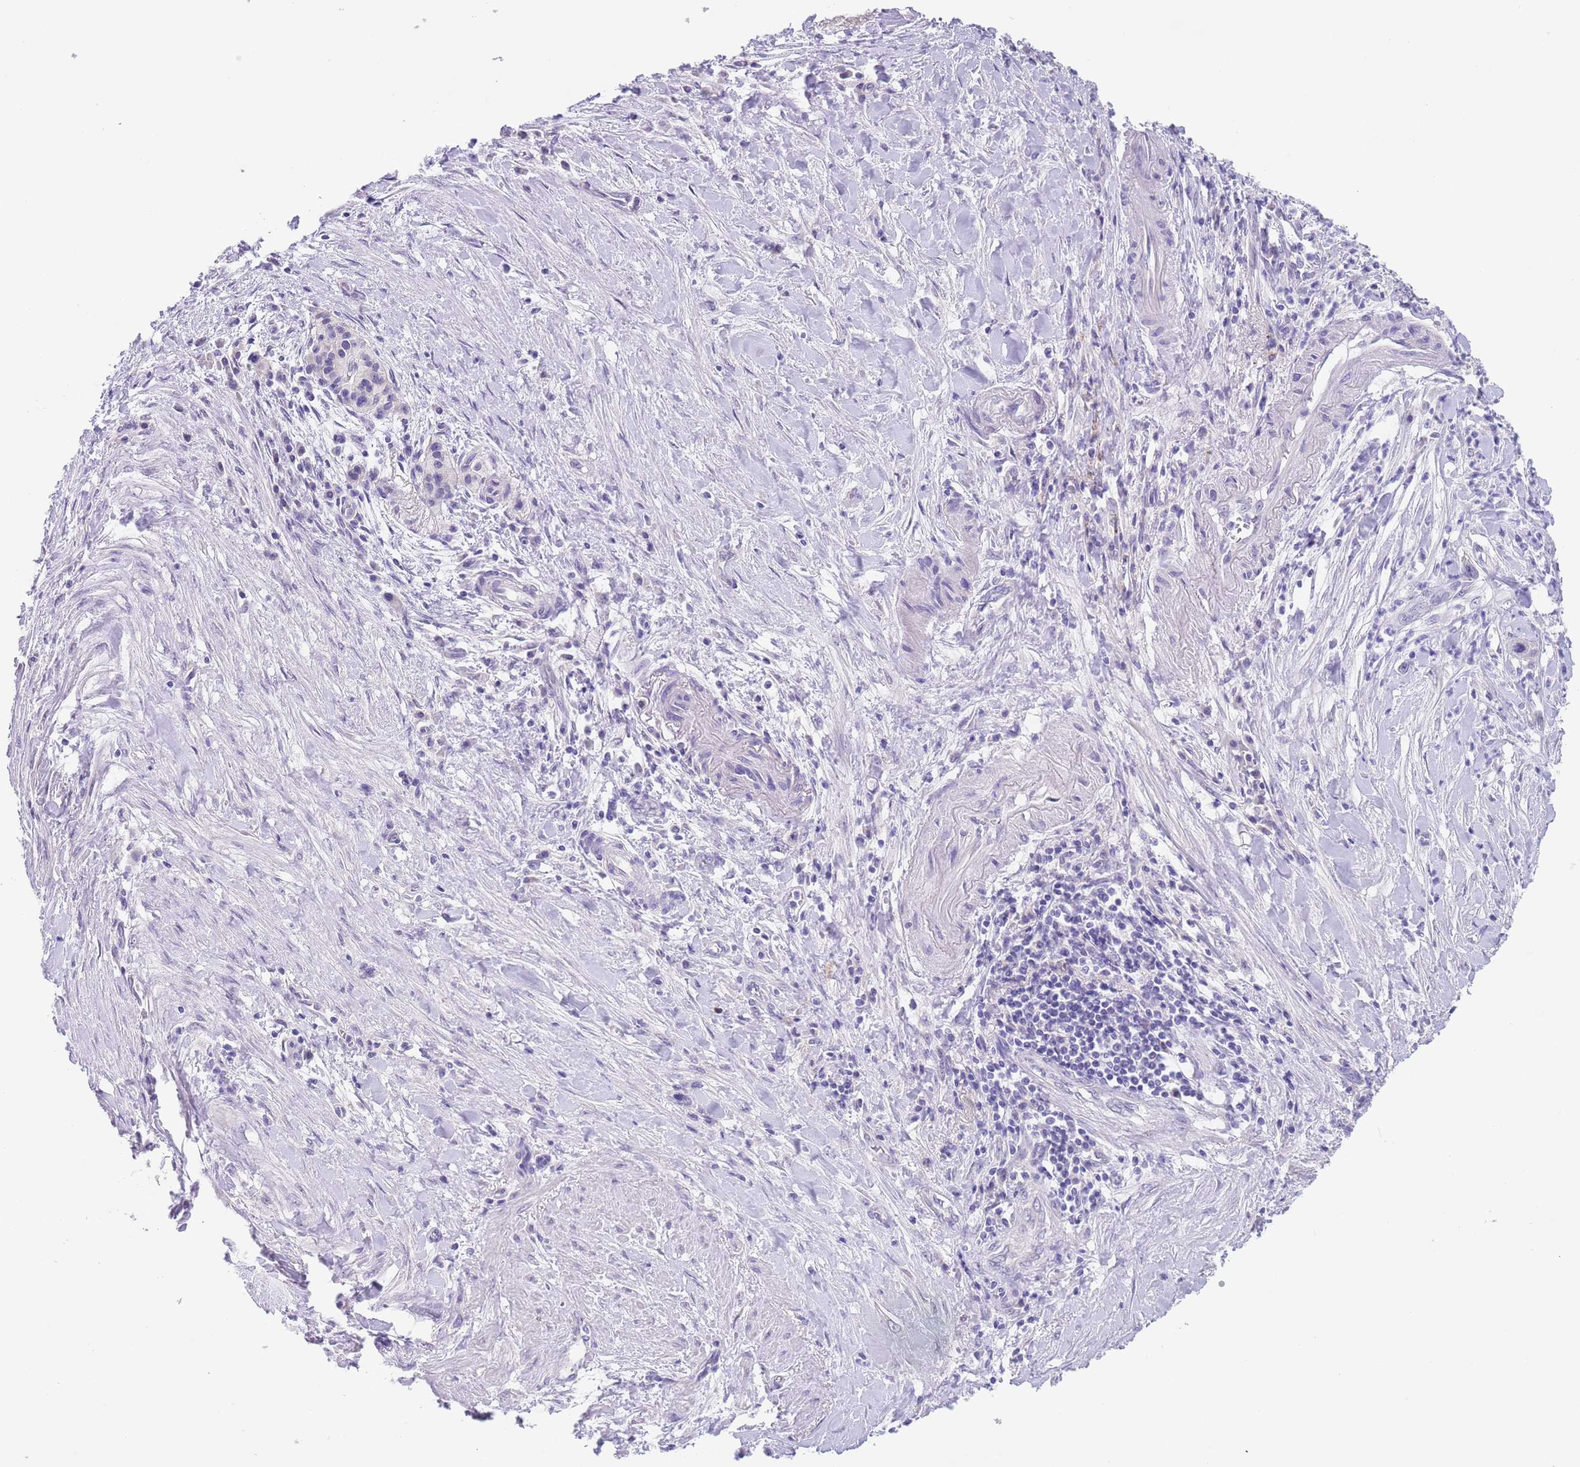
{"staining": {"intensity": "negative", "quantity": "none", "location": "none"}, "tissue": "pancreatic cancer", "cell_type": "Tumor cells", "image_type": "cancer", "snomed": [{"axis": "morphology", "description": "Adenocarcinoma, NOS"}, {"axis": "topography", "description": "Pancreas"}], "caption": "A photomicrograph of human pancreatic cancer (adenocarcinoma) is negative for staining in tumor cells.", "gene": "SPIRE2", "patient": {"sex": "male", "age": 73}}